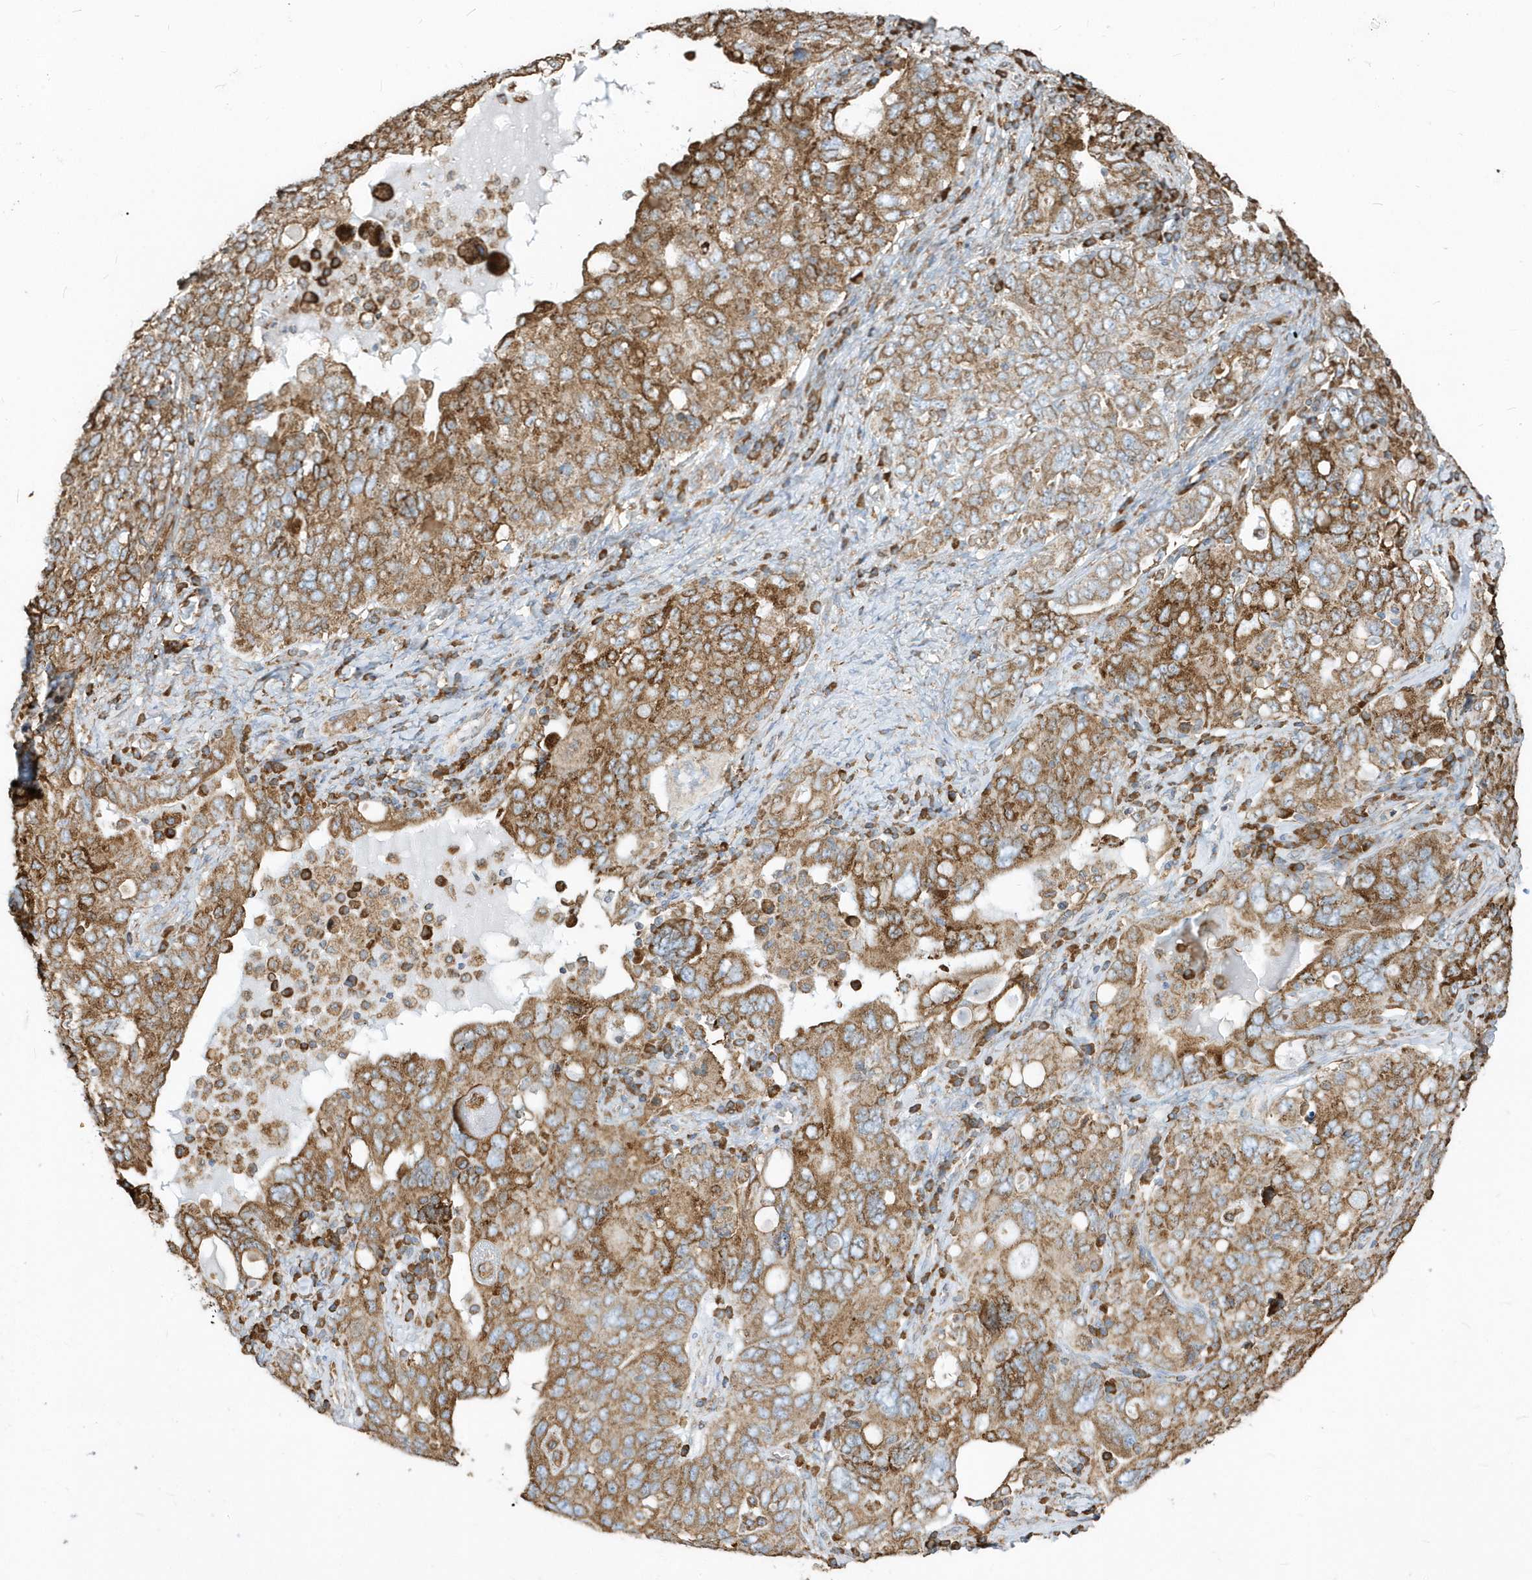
{"staining": {"intensity": "moderate", "quantity": ">75%", "location": "cytoplasmic/membranous"}, "tissue": "ovarian cancer", "cell_type": "Tumor cells", "image_type": "cancer", "snomed": [{"axis": "morphology", "description": "Carcinoma, endometroid"}, {"axis": "topography", "description": "Ovary"}], "caption": "Protein expression analysis of ovarian endometroid carcinoma exhibits moderate cytoplasmic/membranous staining in about >75% of tumor cells.", "gene": "PDIA6", "patient": {"sex": "female", "age": 62}}